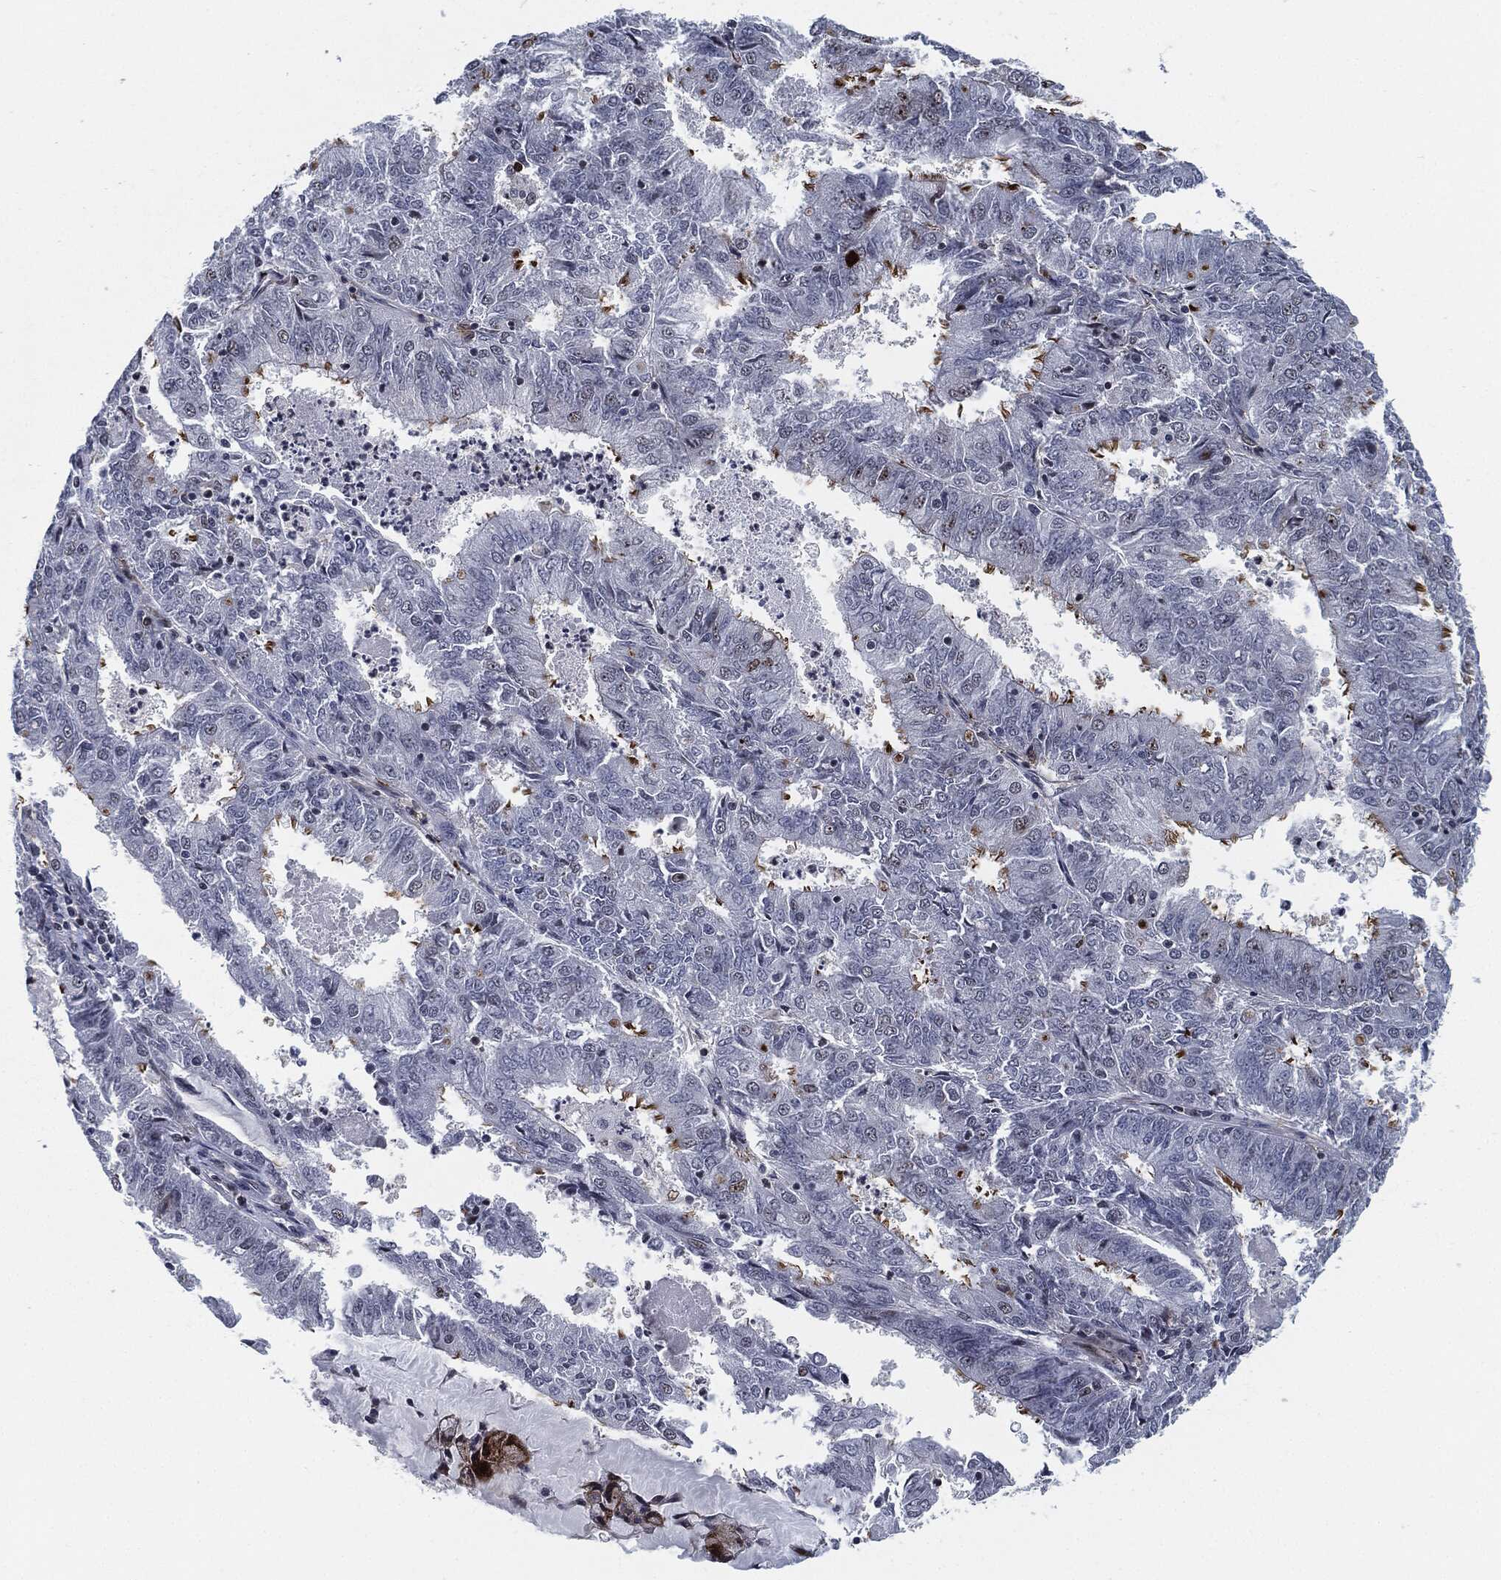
{"staining": {"intensity": "moderate", "quantity": "<25%", "location": "cytoplasmic/membranous"}, "tissue": "endometrial cancer", "cell_type": "Tumor cells", "image_type": "cancer", "snomed": [{"axis": "morphology", "description": "Adenocarcinoma, NOS"}, {"axis": "topography", "description": "Endometrium"}], "caption": "Protein analysis of endometrial cancer tissue reveals moderate cytoplasmic/membranous staining in approximately <25% of tumor cells.", "gene": "AKT2", "patient": {"sex": "female", "age": 57}}